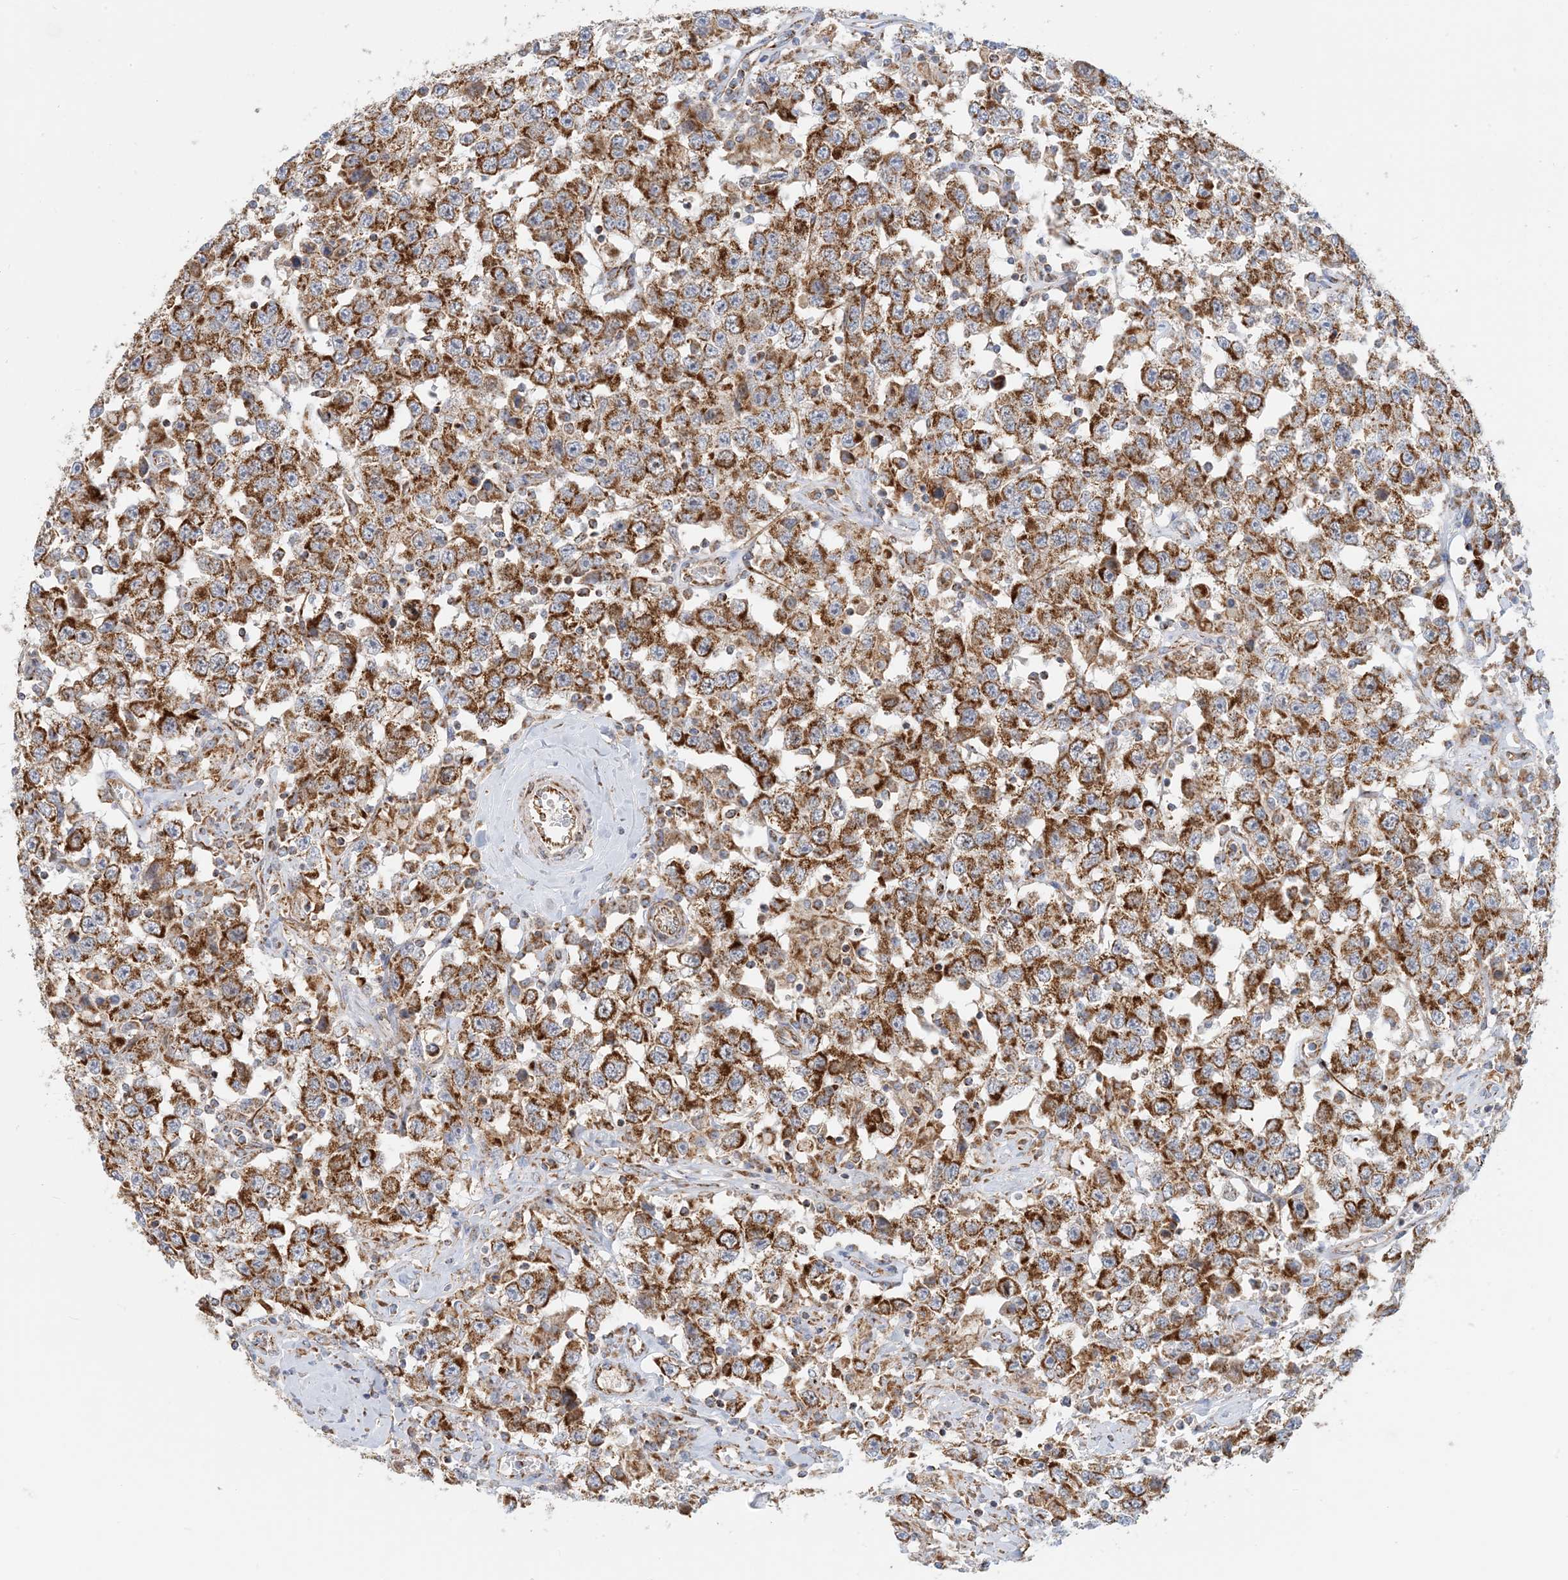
{"staining": {"intensity": "strong", "quantity": ">75%", "location": "cytoplasmic/membranous"}, "tissue": "testis cancer", "cell_type": "Tumor cells", "image_type": "cancer", "snomed": [{"axis": "morphology", "description": "Seminoma, NOS"}, {"axis": "topography", "description": "Testis"}], "caption": "Human seminoma (testis) stained with a protein marker displays strong staining in tumor cells.", "gene": "COA3", "patient": {"sex": "male", "age": 41}}